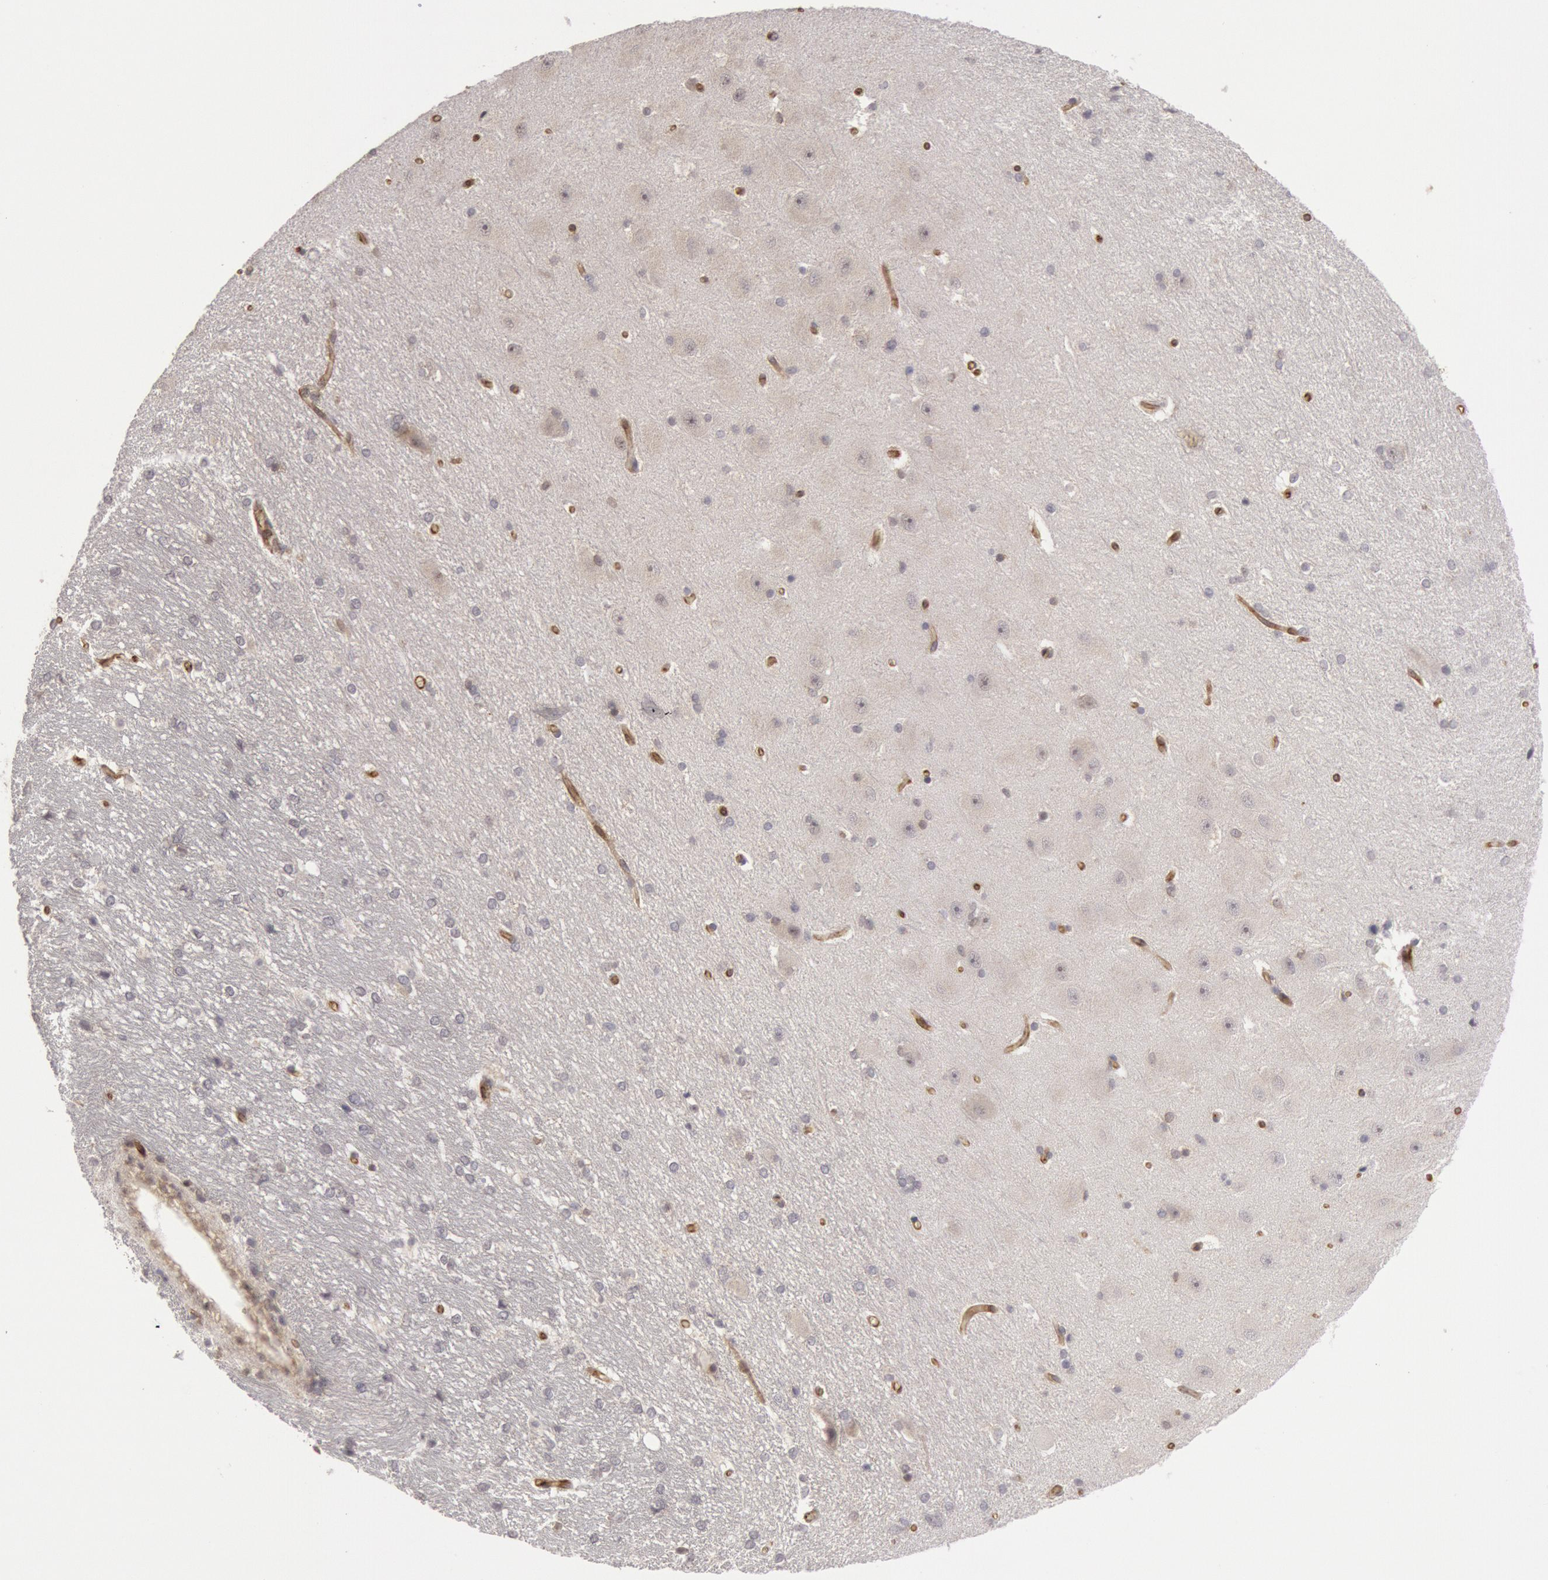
{"staining": {"intensity": "negative", "quantity": "none", "location": "none"}, "tissue": "hippocampus", "cell_type": "Glial cells", "image_type": "normal", "snomed": [{"axis": "morphology", "description": "Normal tissue, NOS"}, {"axis": "topography", "description": "Hippocampus"}], "caption": "Benign hippocampus was stained to show a protein in brown. There is no significant staining in glial cells.", "gene": "ENSG00000250264", "patient": {"sex": "female", "age": 19}}